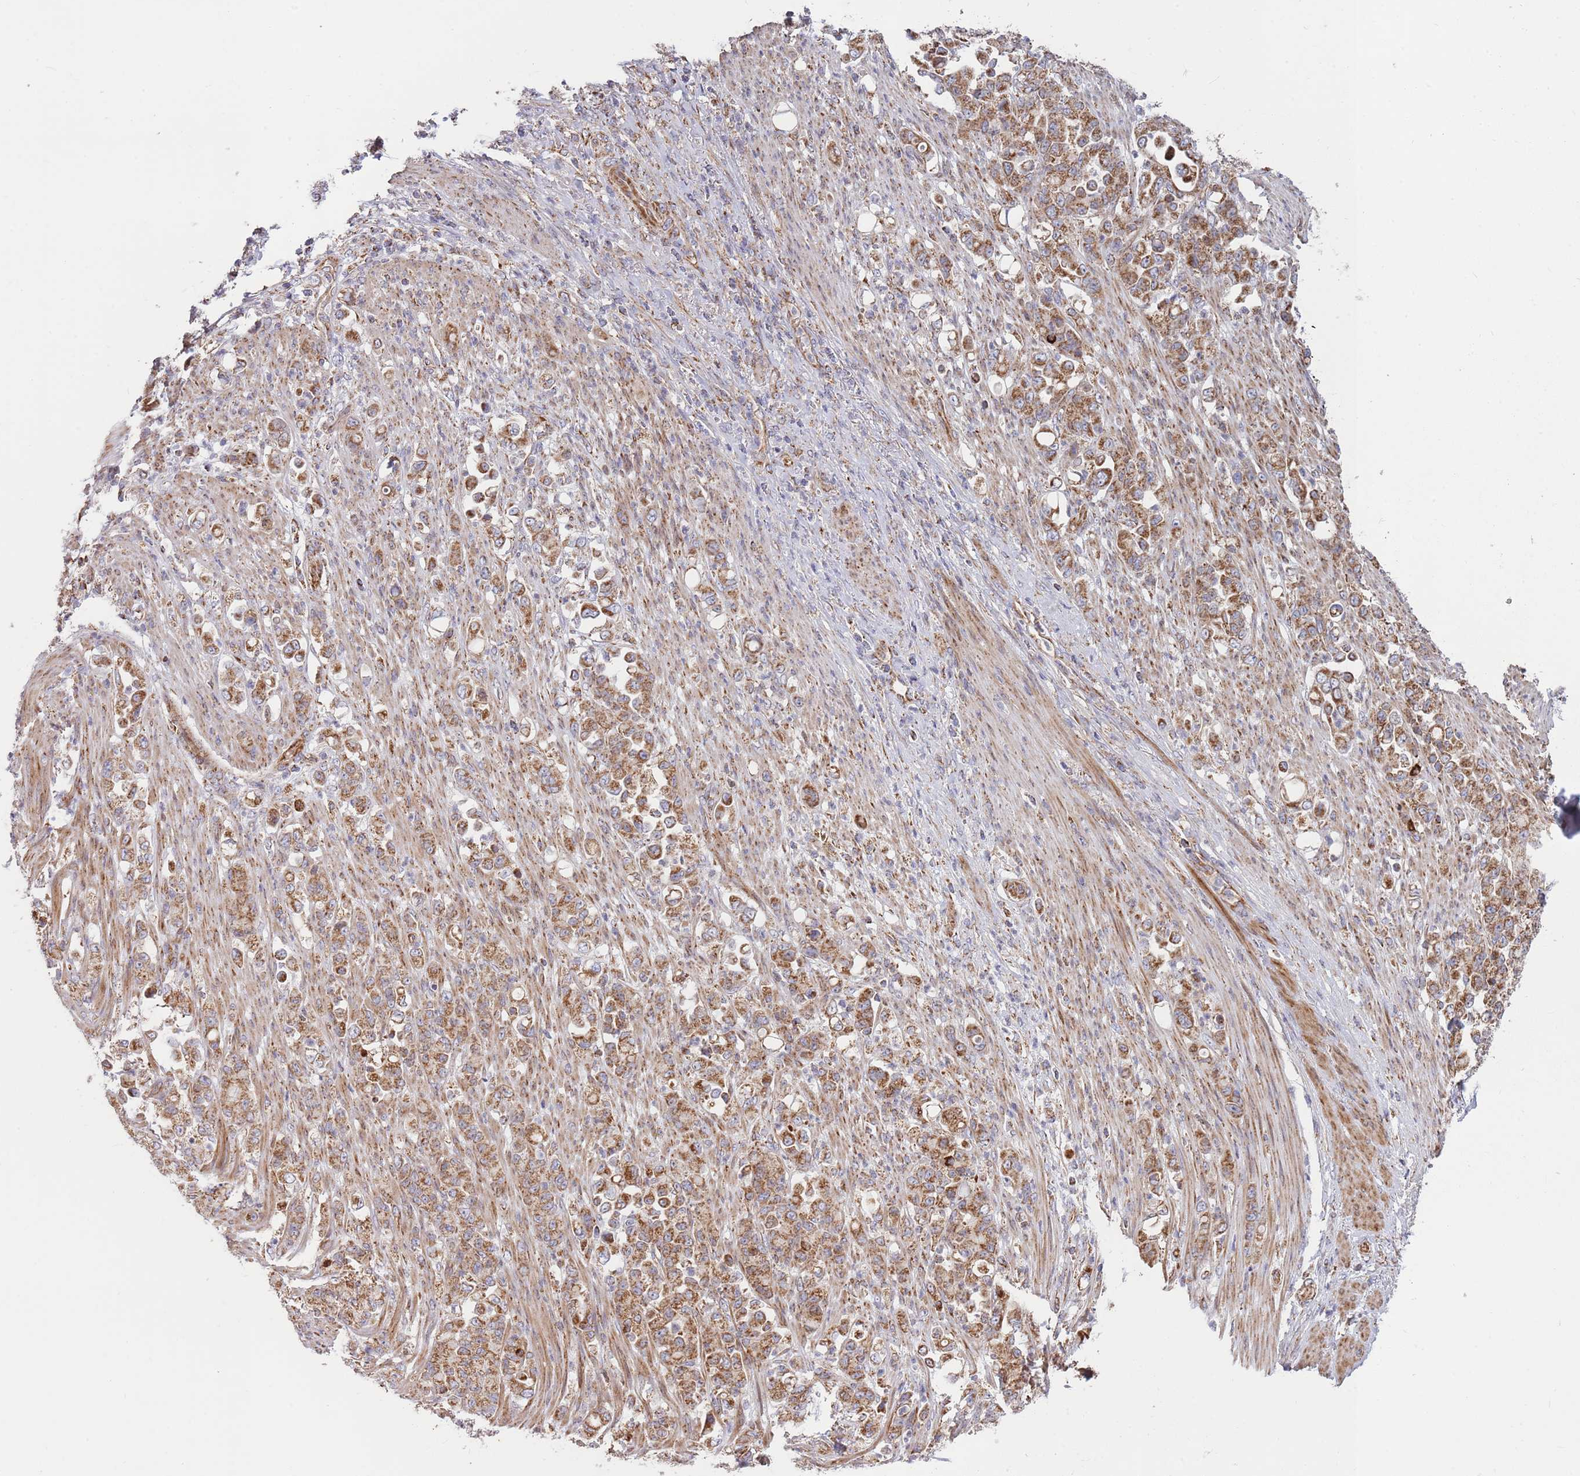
{"staining": {"intensity": "moderate", "quantity": ">75%", "location": "cytoplasmic/membranous"}, "tissue": "stomach cancer", "cell_type": "Tumor cells", "image_type": "cancer", "snomed": [{"axis": "morphology", "description": "Normal tissue, NOS"}, {"axis": "morphology", "description": "Adenocarcinoma, NOS"}, {"axis": "topography", "description": "Stomach"}], "caption": "This histopathology image reveals immunohistochemistry (IHC) staining of adenocarcinoma (stomach), with medium moderate cytoplasmic/membranous staining in approximately >75% of tumor cells.", "gene": "ATP5PD", "patient": {"sex": "female", "age": 79}}